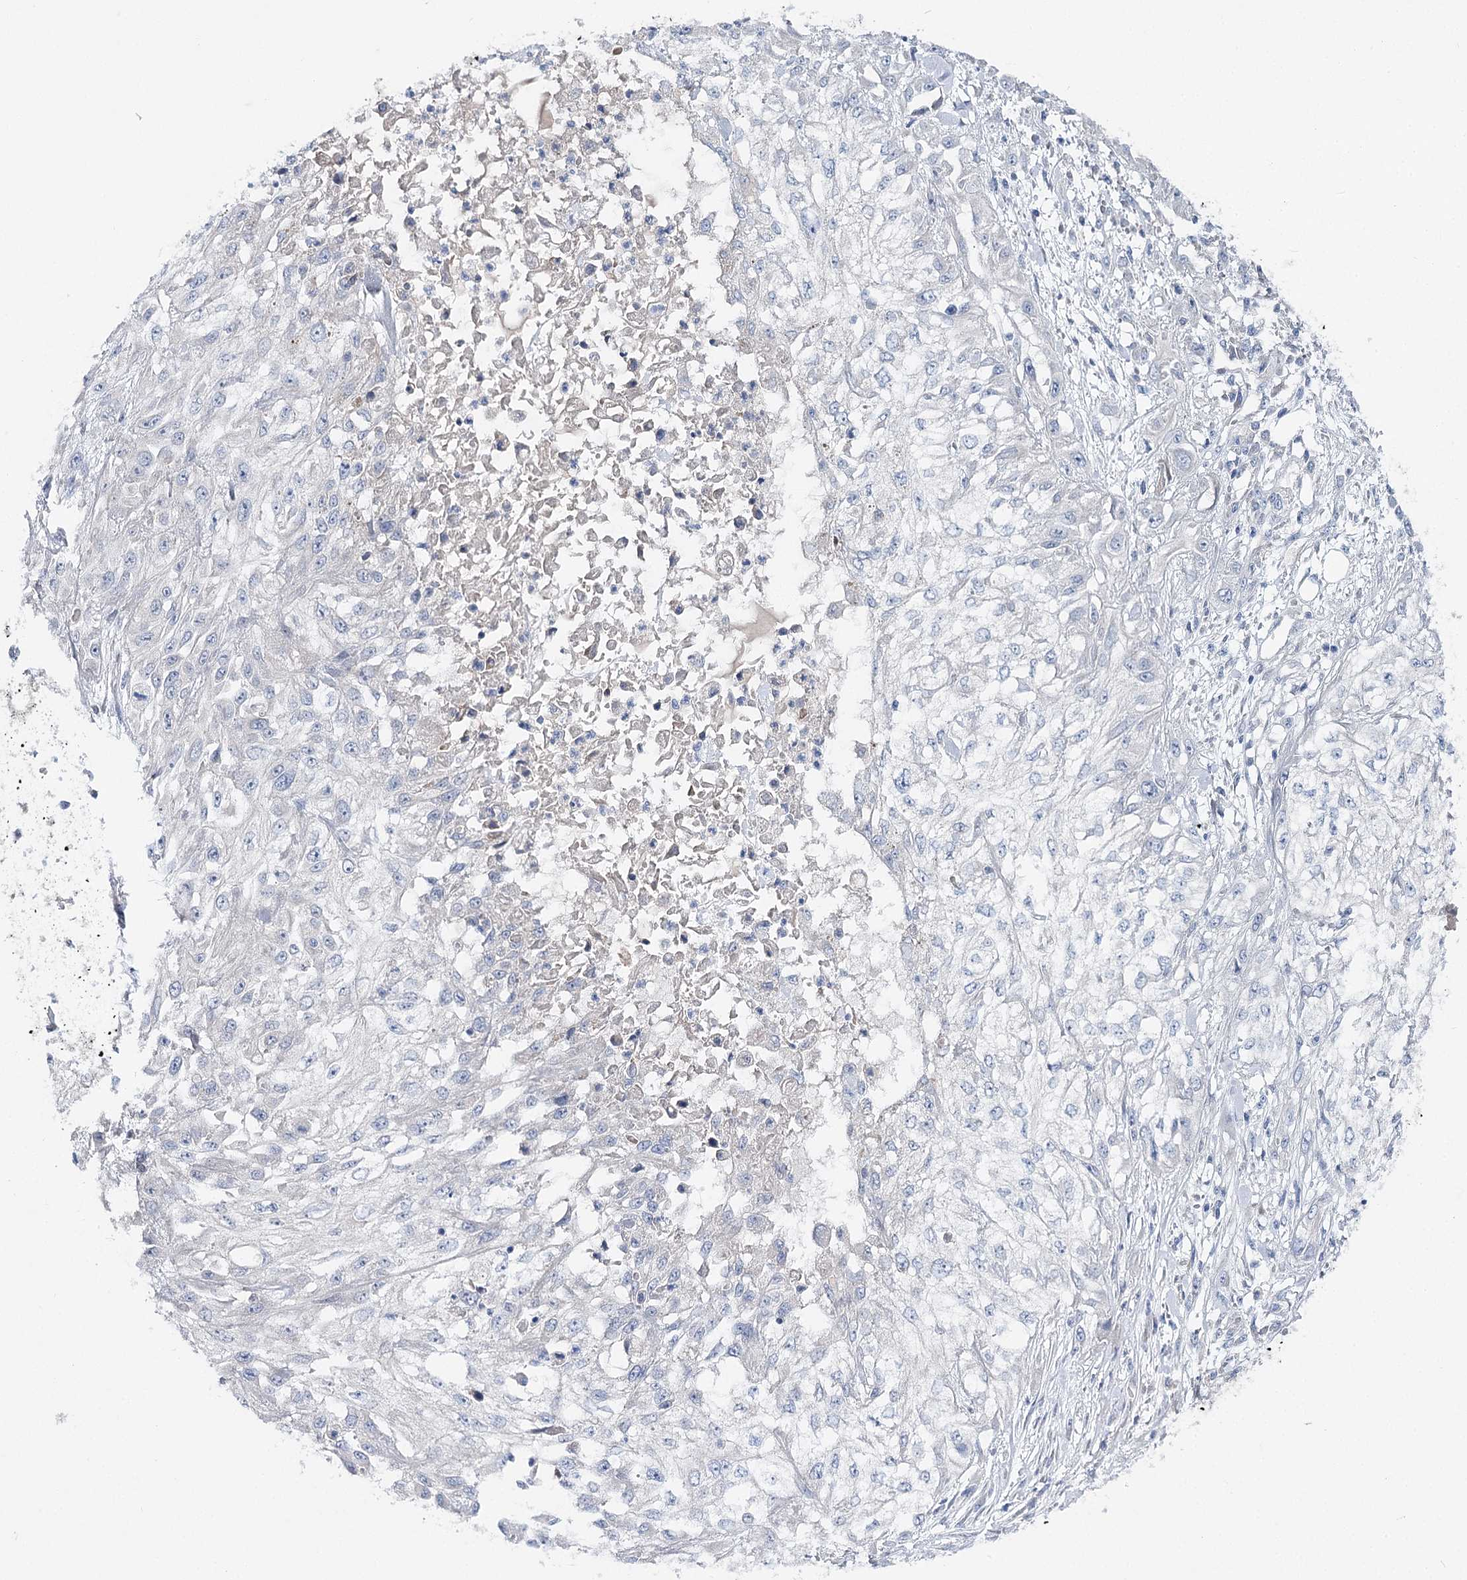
{"staining": {"intensity": "negative", "quantity": "none", "location": "none"}, "tissue": "skin cancer", "cell_type": "Tumor cells", "image_type": "cancer", "snomed": [{"axis": "morphology", "description": "Squamous cell carcinoma, NOS"}, {"axis": "morphology", "description": "Squamous cell carcinoma, metastatic, NOS"}, {"axis": "topography", "description": "Skin"}, {"axis": "topography", "description": "Lymph node"}], "caption": "Immunohistochemical staining of human metastatic squamous cell carcinoma (skin) shows no significant positivity in tumor cells.", "gene": "LRRC14B", "patient": {"sex": "male", "age": 75}}